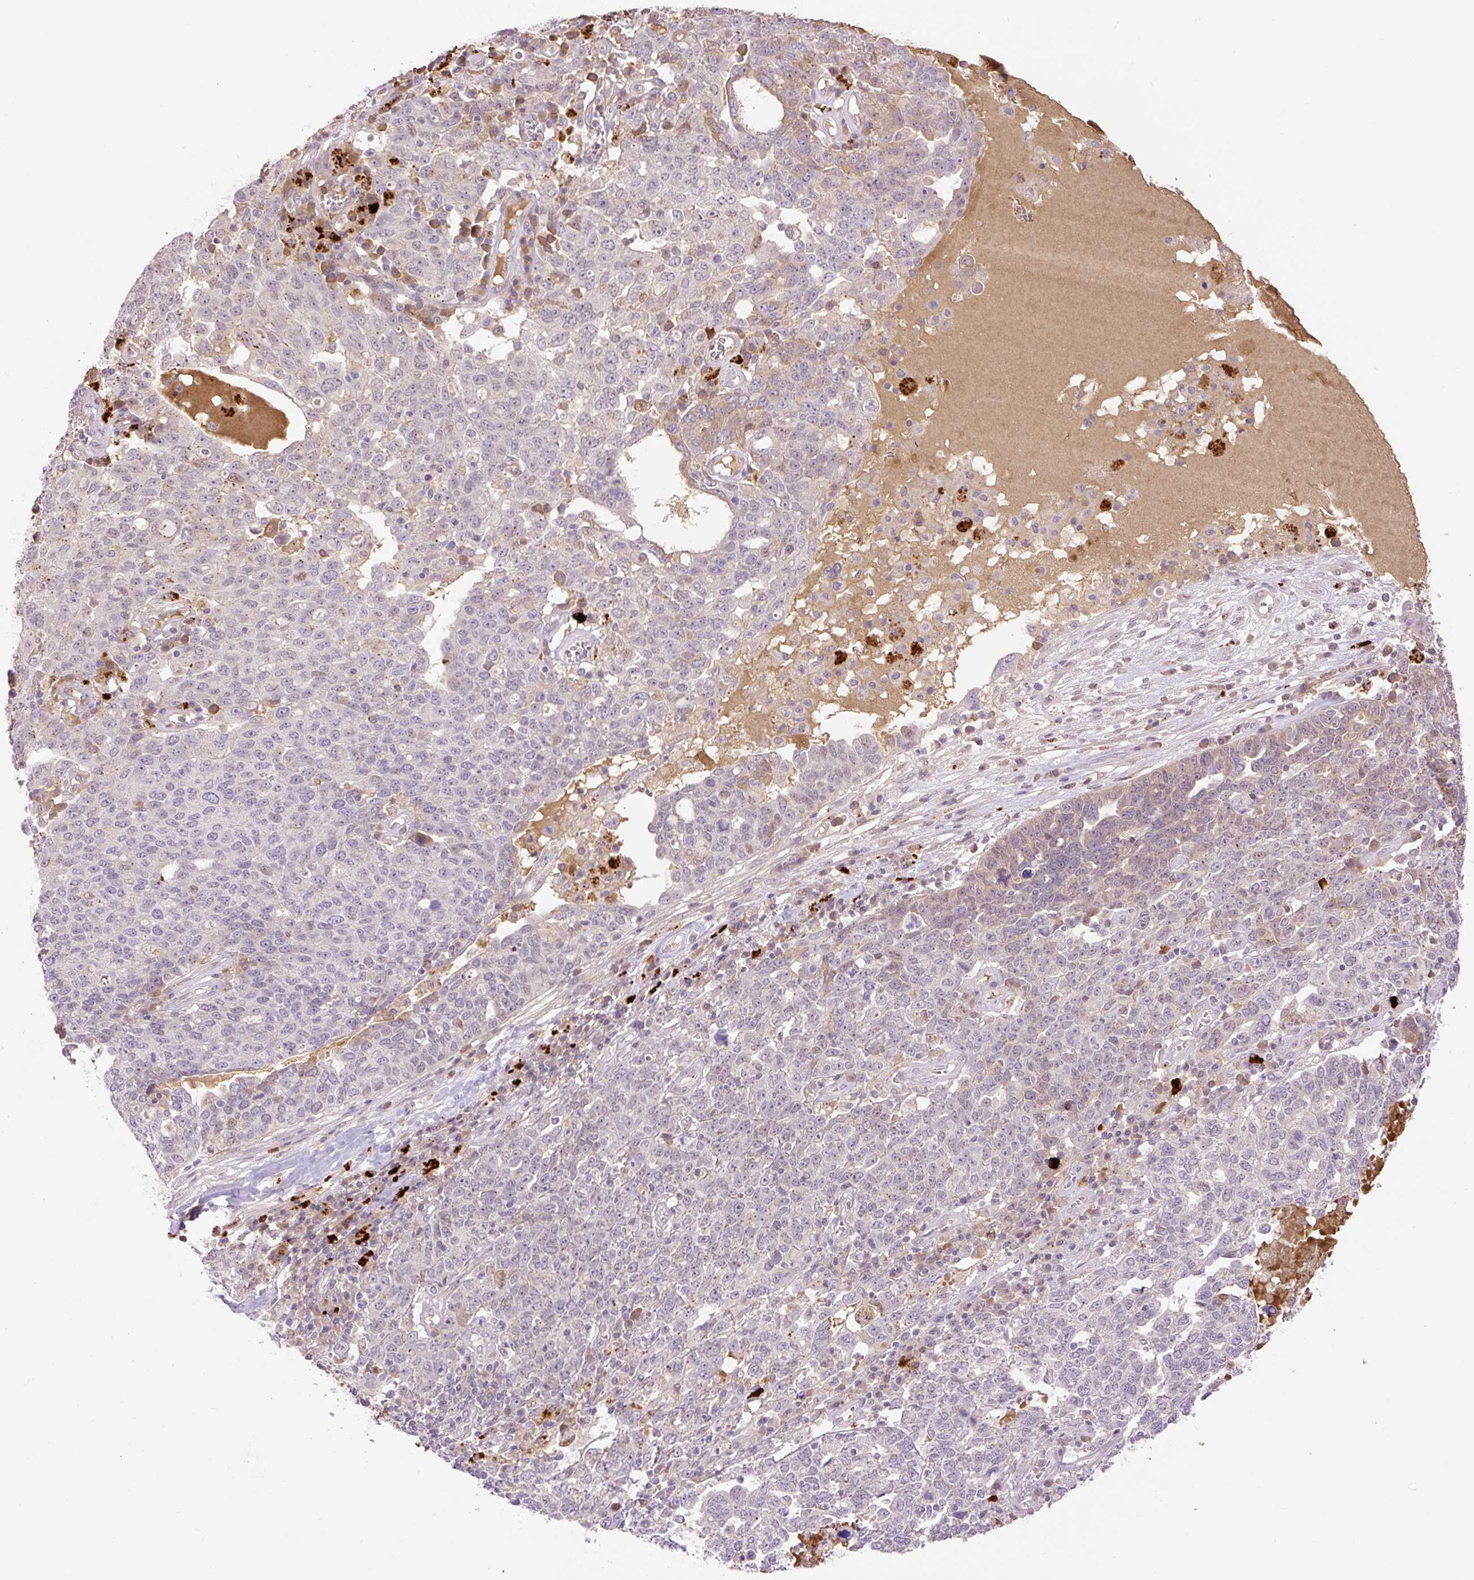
{"staining": {"intensity": "negative", "quantity": "none", "location": "none"}, "tissue": "ovarian cancer", "cell_type": "Tumor cells", "image_type": "cancer", "snomed": [{"axis": "morphology", "description": "Carcinoma, endometroid"}, {"axis": "topography", "description": "Ovary"}], "caption": "The histopathology image exhibits no significant expression in tumor cells of ovarian endometroid carcinoma.", "gene": "HABP4", "patient": {"sex": "female", "age": 62}}